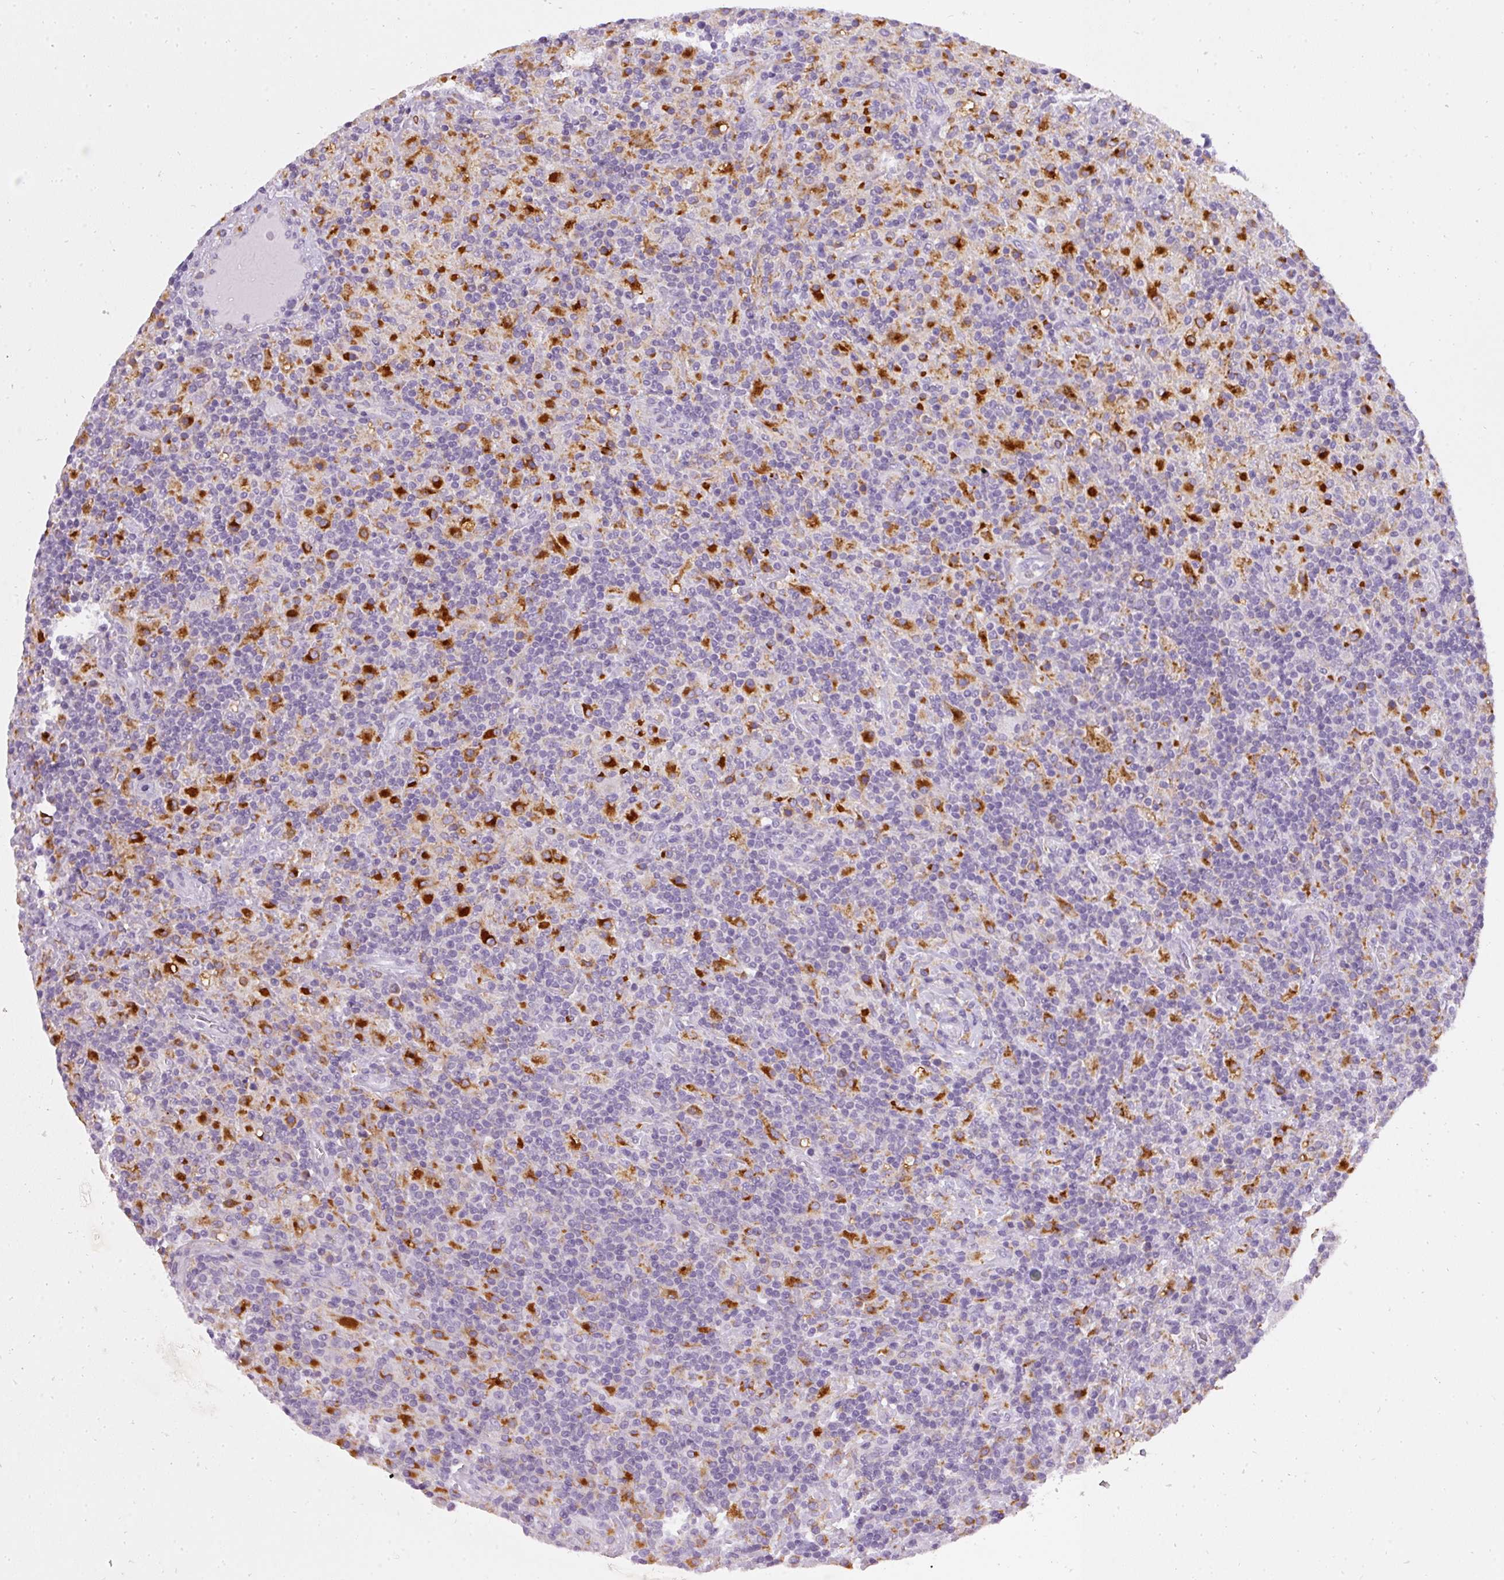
{"staining": {"intensity": "negative", "quantity": "none", "location": "none"}, "tissue": "lymphoma", "cell_type": "Tumor cells", "image_type": "cancer", "snomed": [{"axis": "morphology", "description": "Hodgkin's disease, NOS"}, {"axis": "topography", "description": "Lymph node"}], "caption": "The IHC image has no significant staining in tumor cells of Hodgkin's disease tissue.", "gene": "ATP6V1D", "patient": {"sex": "male", "age": 70}}